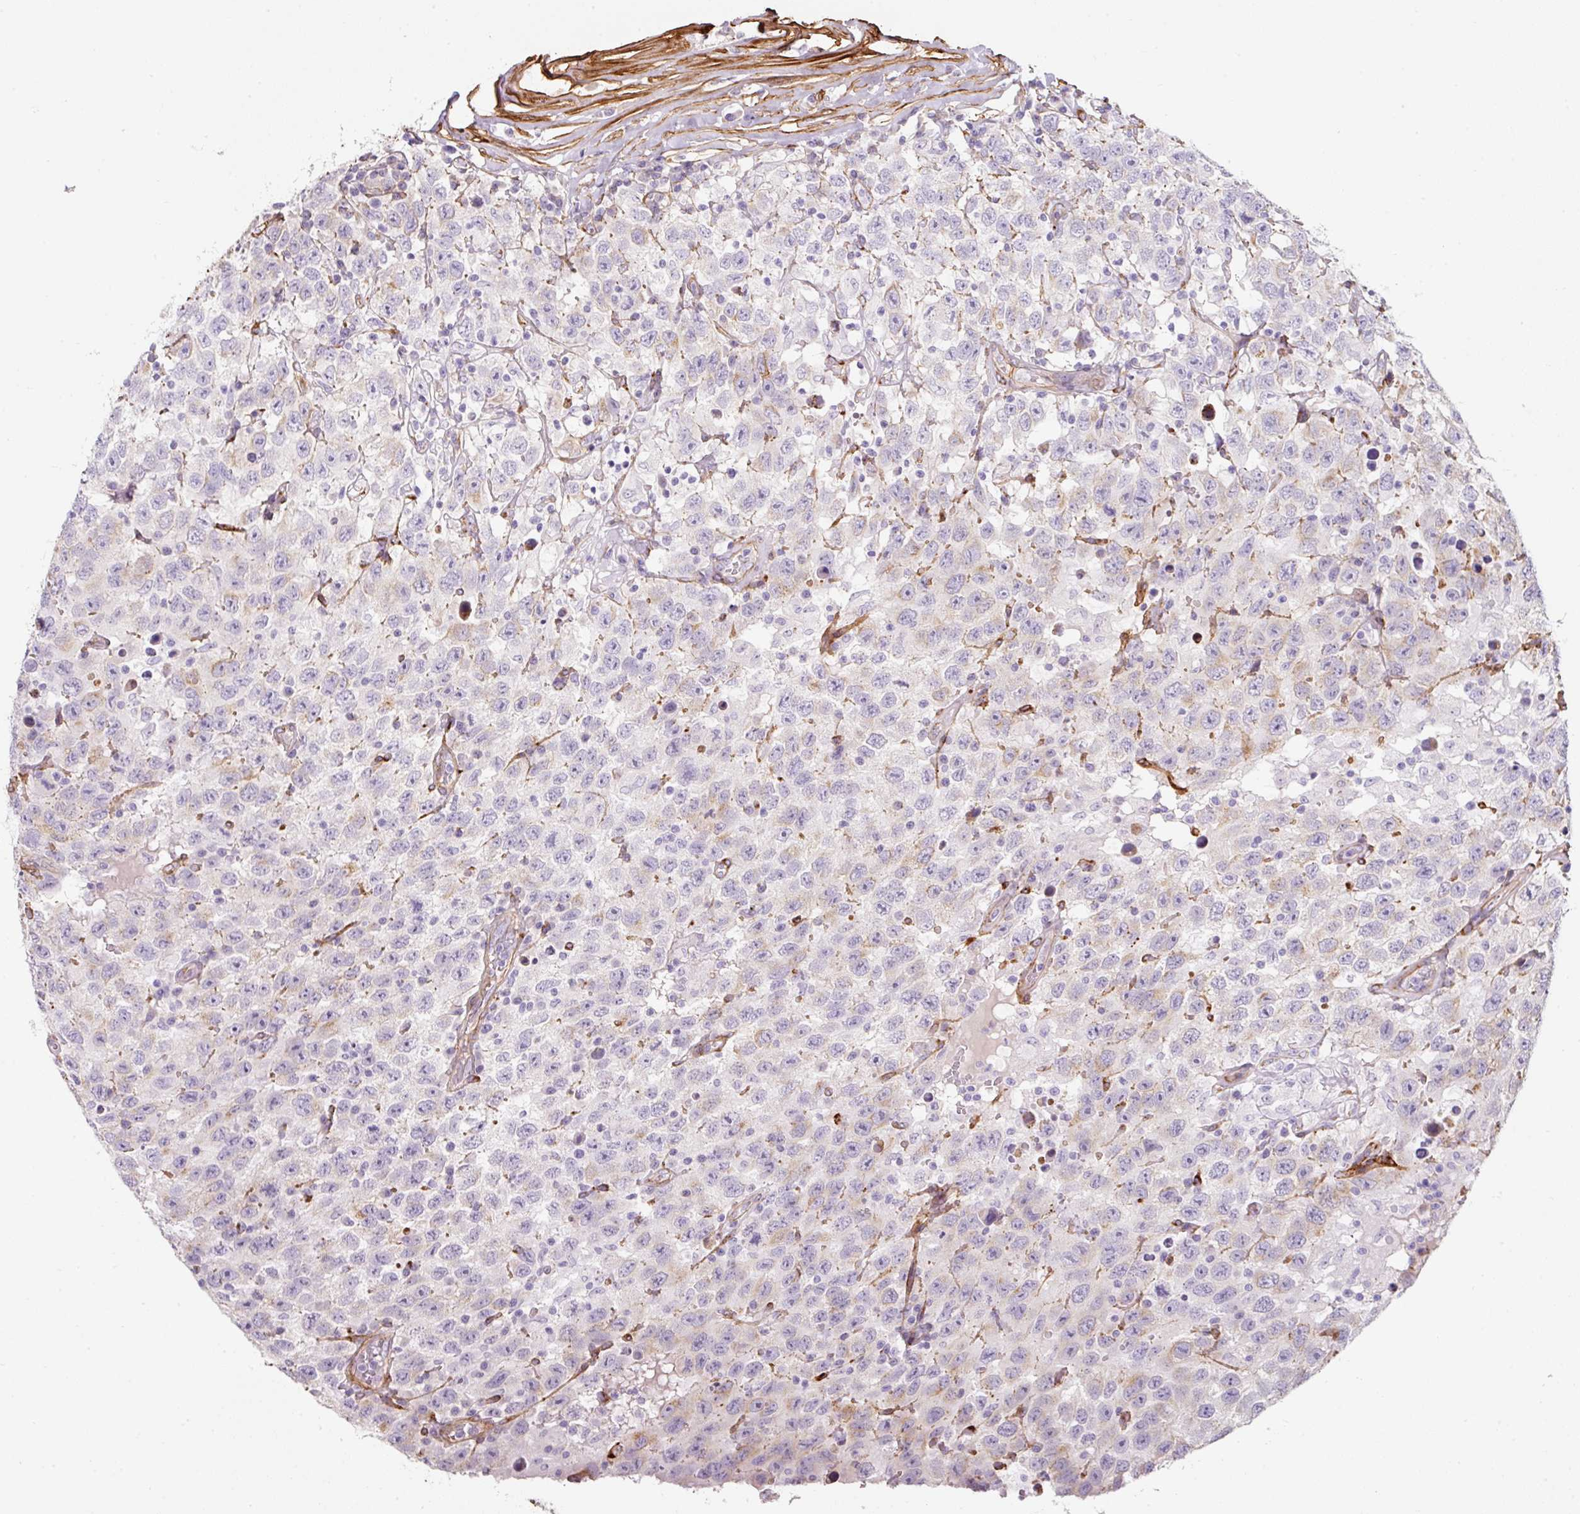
{"staining": {"intensity": "negative", "quantity": "none", "location": "none"}, "tissue": "testis cancer", "cell_type": "Tumor cells", "image_type": "cancer", "snomed": [{"axis": "morphology", "description": "Seminoma, NOS"}, {"axis": "topography", "description": "Testis"}], "caption": "Human seminoma (testis) stained for a protein using IHC shows no expression in tumor cells.", "gene": "LOXL4", "patient": {"sex": "male", "age": 41}}